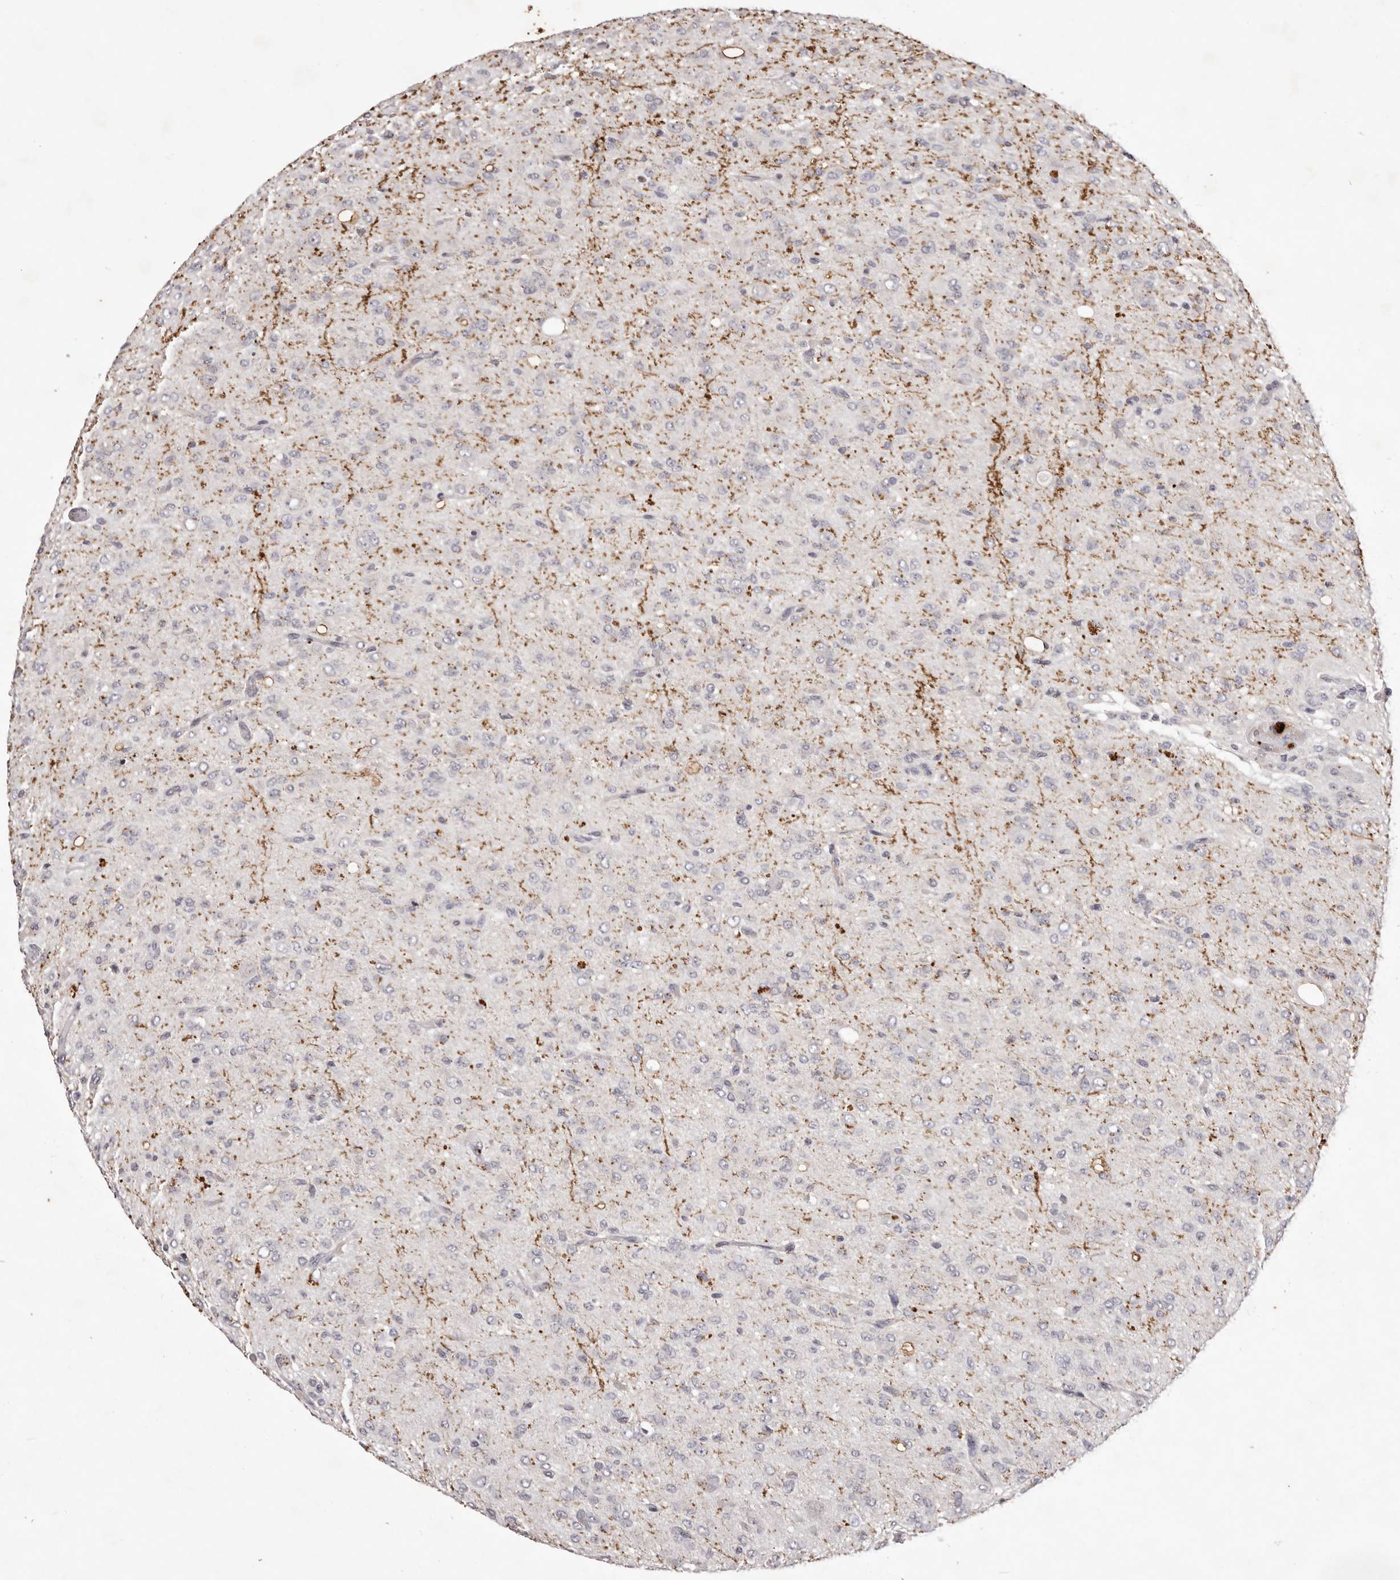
{"staining": {"intensity": "negative", "quantity": "none", "location": "none"}, "tissue": "glioma", "cell_type": "Tumor cells", "image_type": "cancer", "snomed": [{"axis": "morphology", "description": "Glioma, malignant, High grade"}, {"axis": "topography", "description": "Brain"}], "caption": "Micrograph shows no significant protein staining in tumor cells of malignant high-grade glioma.", "gene": "GARNL3", "patient": {"sex": "female", "age": 59}}